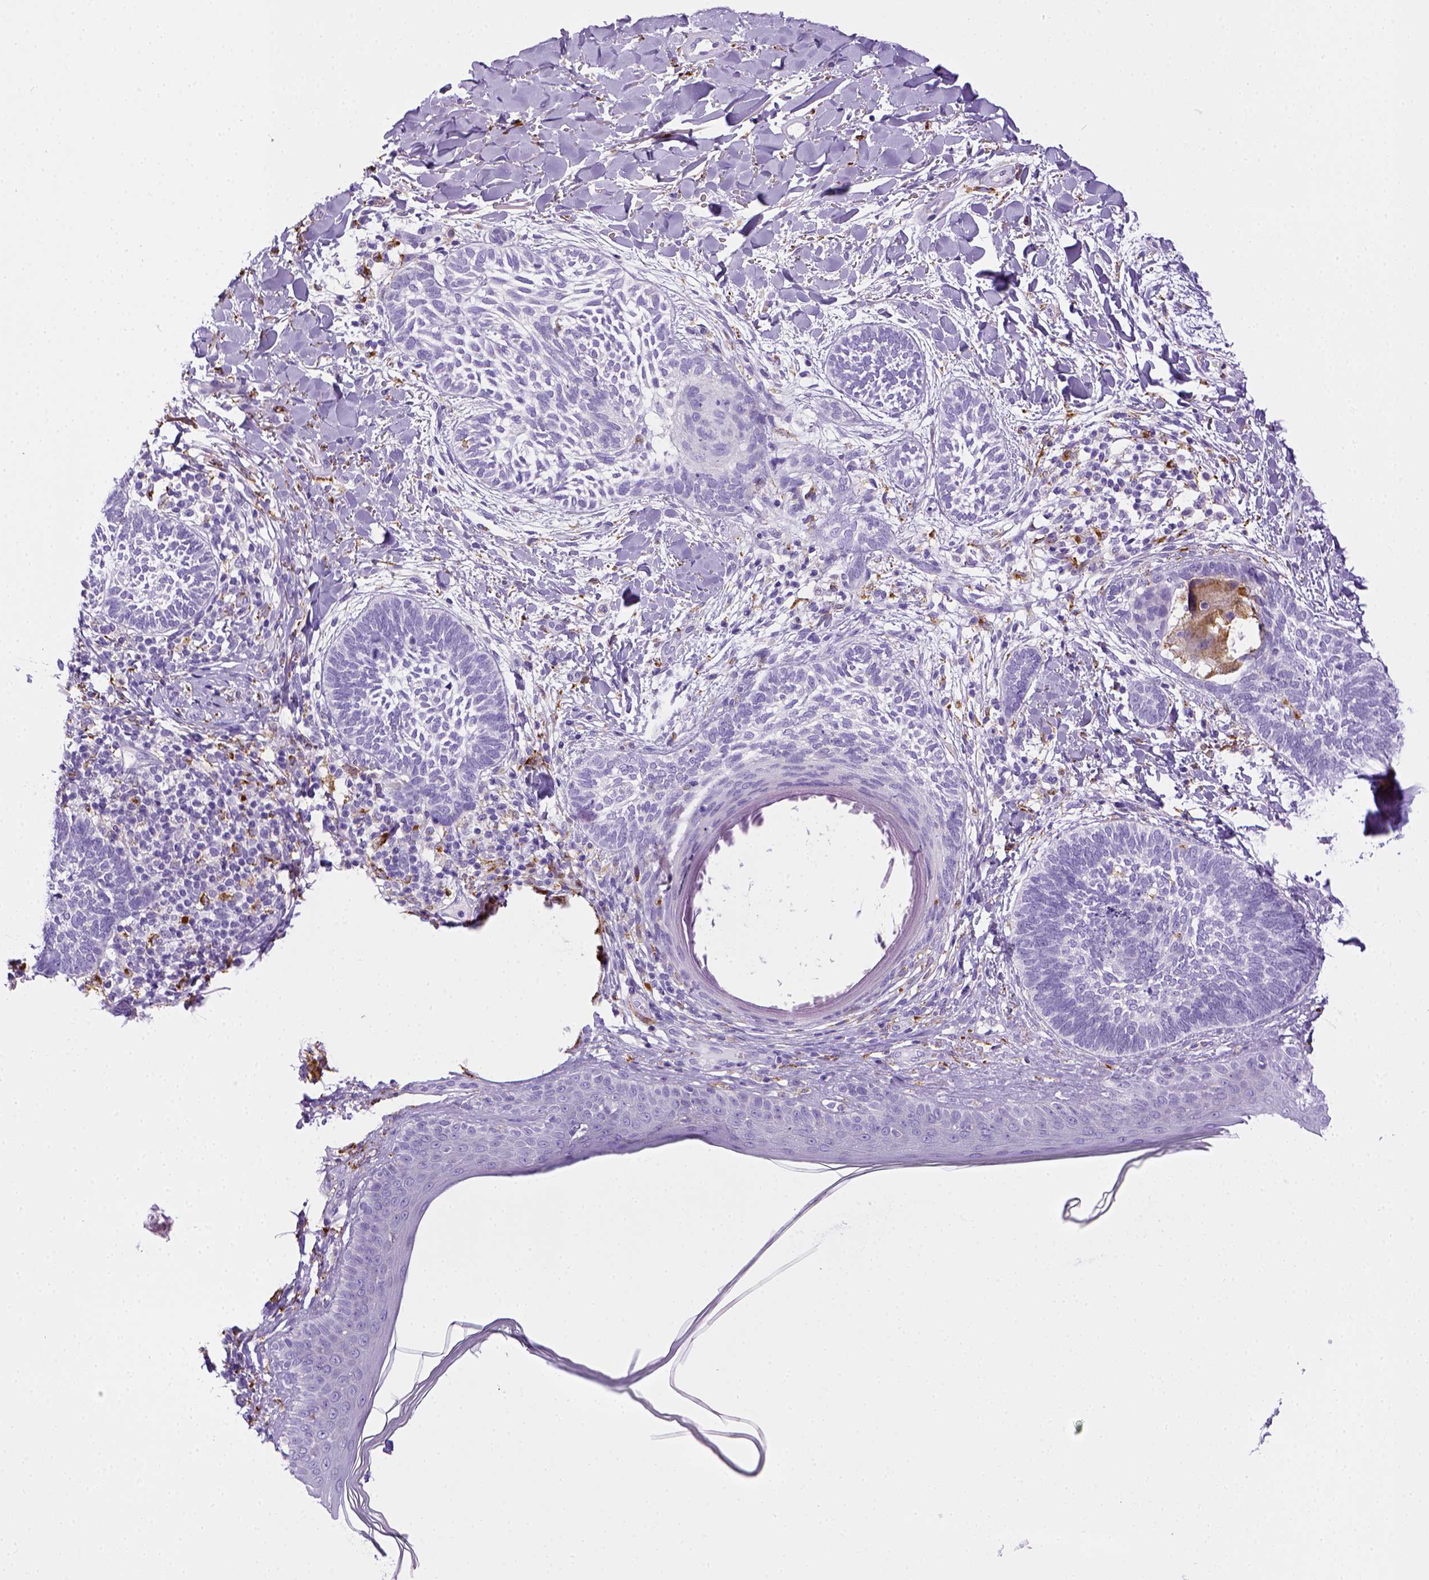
{"staining": {"intensity": "negative", "quantity": "none", "location": "none"}, "tissue": "skin cancer", "cell_type": "Tumor cells", "image_type": "cancer", "snomed": [{"axis": "morphology", "description": "Normal tissue, NOS"}, {"axis": "morphology", "description": "Basal cell carcinoma"}, {"axis": "topography", "description": "Skin"}], "caption": "Protein analysis of basal cell carcinoma (skin) exhibits no significant staining in tumor cells.", "gene": "CD68", "patient": {"sex": "male", "age": 46}}